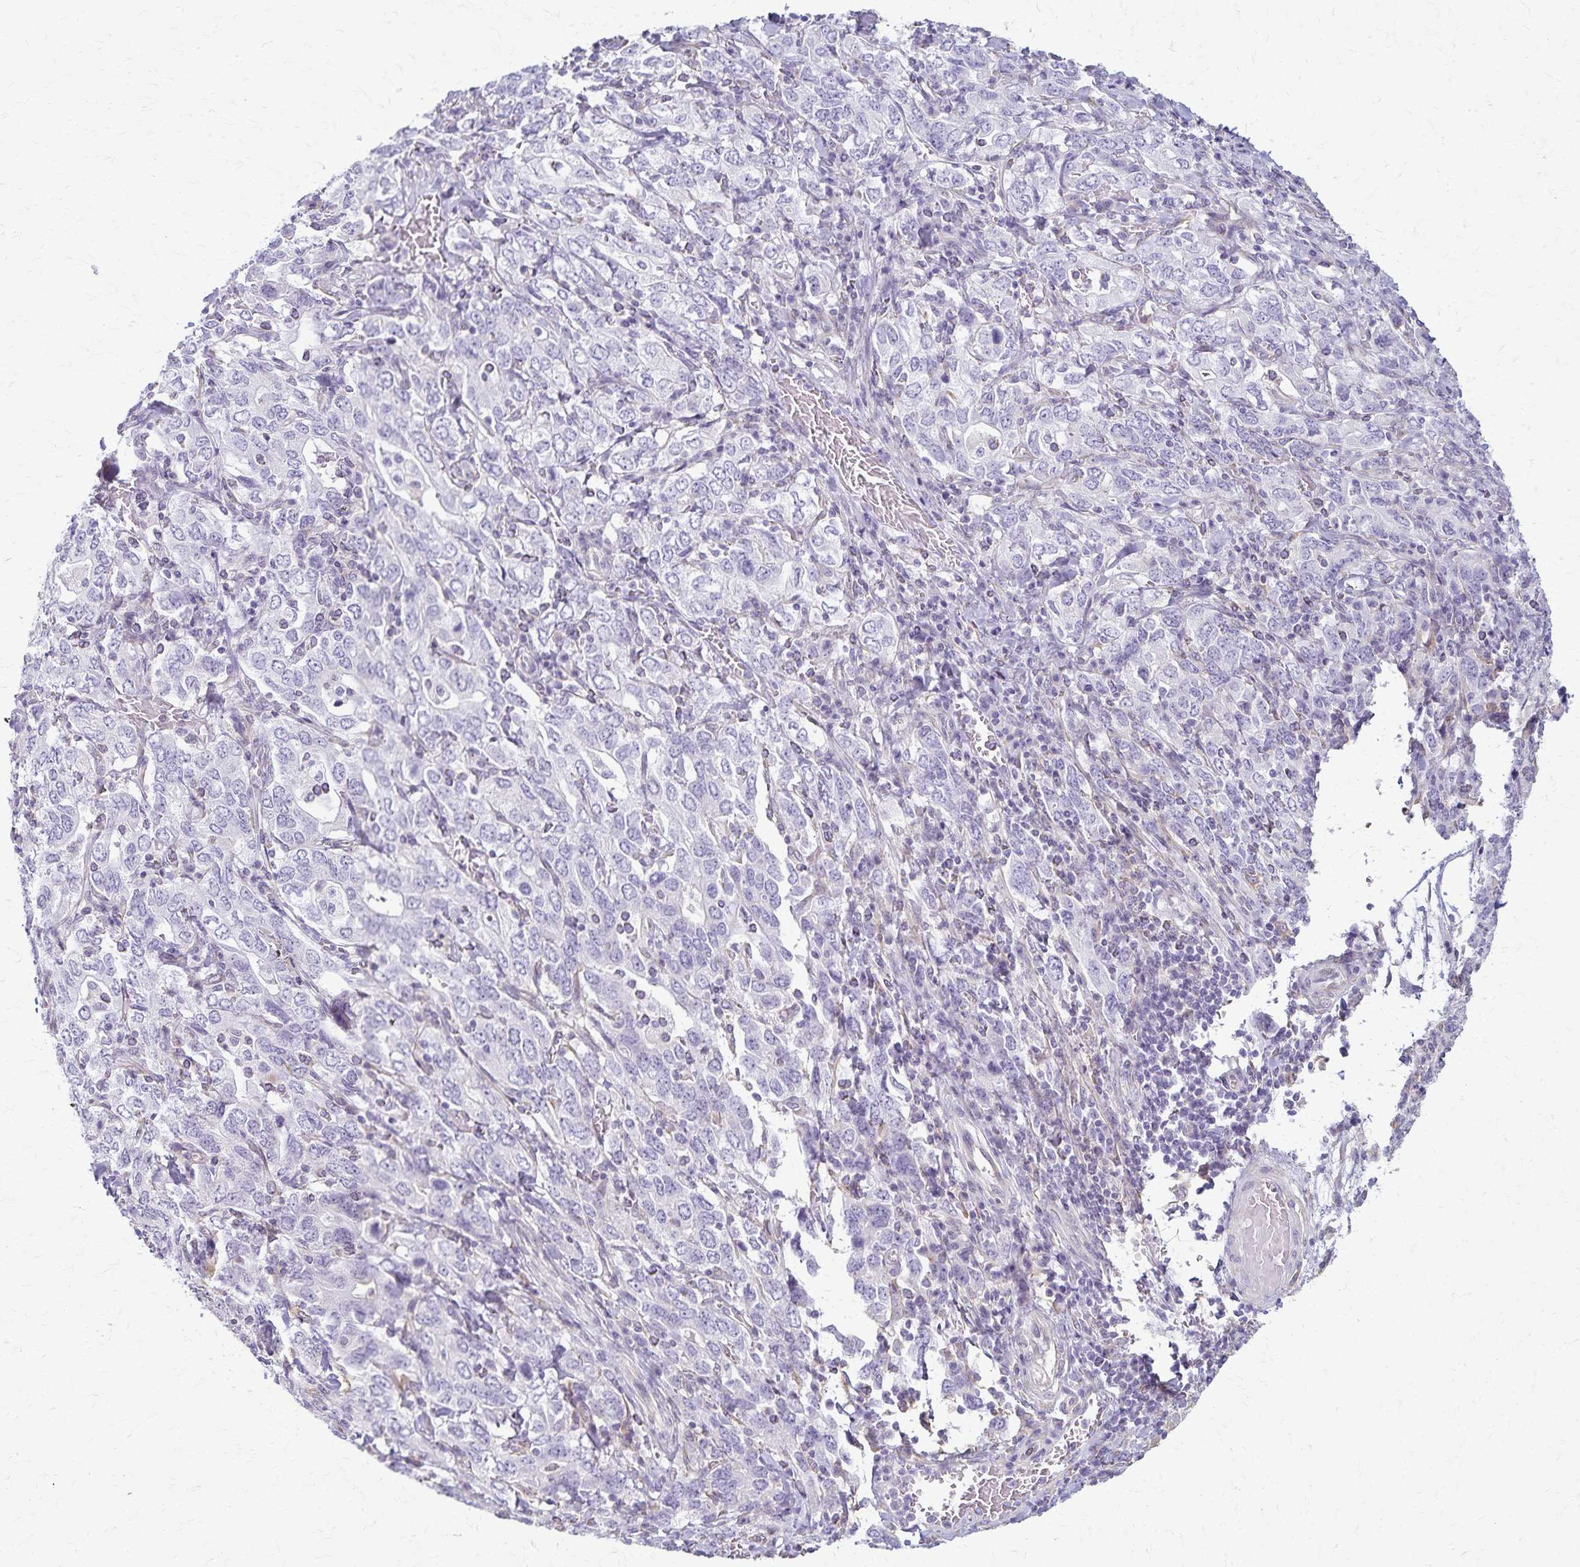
{"staining": {"intensity": "negative", "quantity": "none", "location": "none"}, "tissue": "stomach cancer", "cell_type": "Tumor cells", "image_type": "cancer", "snomed": [{"axis": "morphology", "description": "Adenocarcinoma, NOS"}, {"axis": "topography", "description": "Stomach, upper"}, {"axis": "topography", "description": "Stomach"}], "caption": "The image shows no staining of tumor cells in stomach adenocarcinoma. (Stains: DAB (3,3'-diaminobenzidine) IHC with hematoxylin counter stain, Microscopy: brightfield microscopy at high magnification).", "gene": "KISS1", "patient": {"sex": "male", "age": 62}}